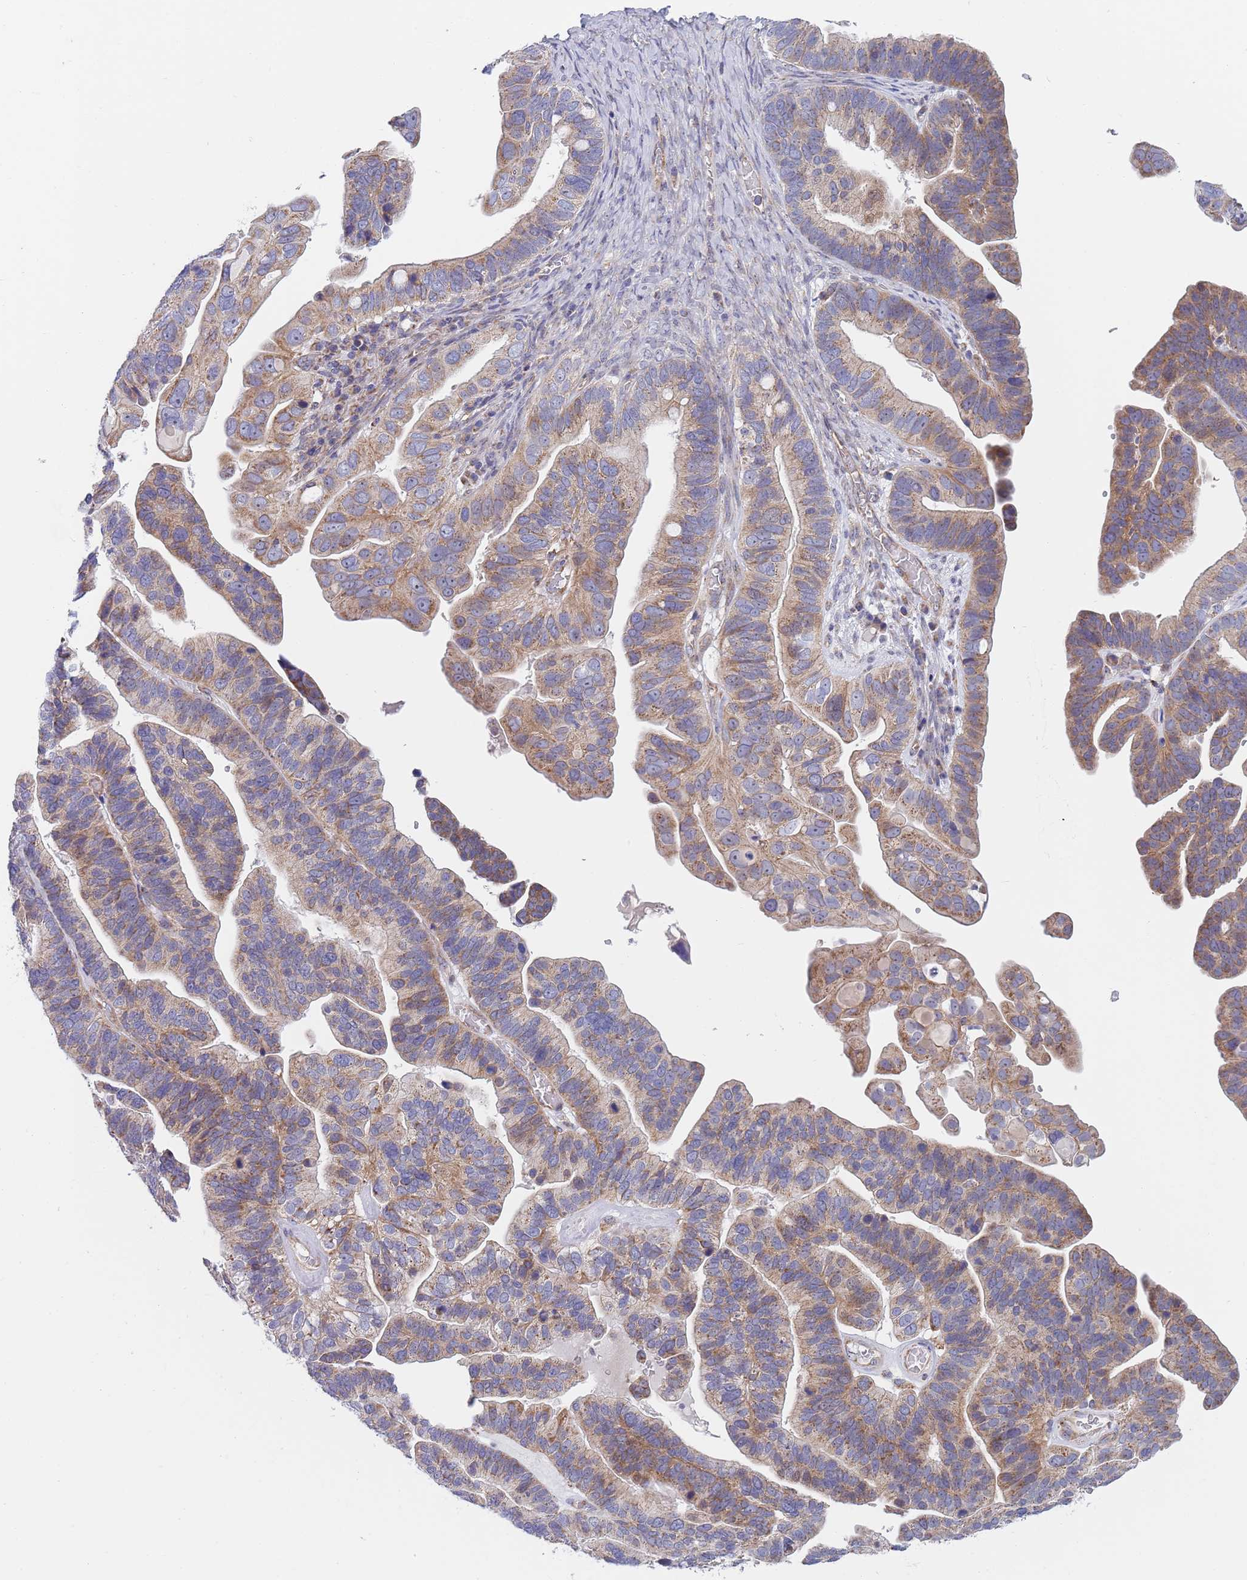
{"staining": {"intensity": "moderate", "quantity": ">75%", "location": "cytoplasmic/membranous"}, "tissue": "ovarian cancer", "cell_type": "Tumor cells", "image_type": "cancer", "snomed": [{"axis": "morphology", "description": "Cystadenocarcinoma, serous, NOS"}, {"axis": "topography", "description": "Ovary"}], "caption": "Tumor cells demonstrate medium levels of moderate cytoplasmic/membranous staining in about >75% of cells in ovarian cancer (serous cystadenocarcinoma).", "gene": "PWWP3A", "patient": {"sex": "female", "age": 56}}